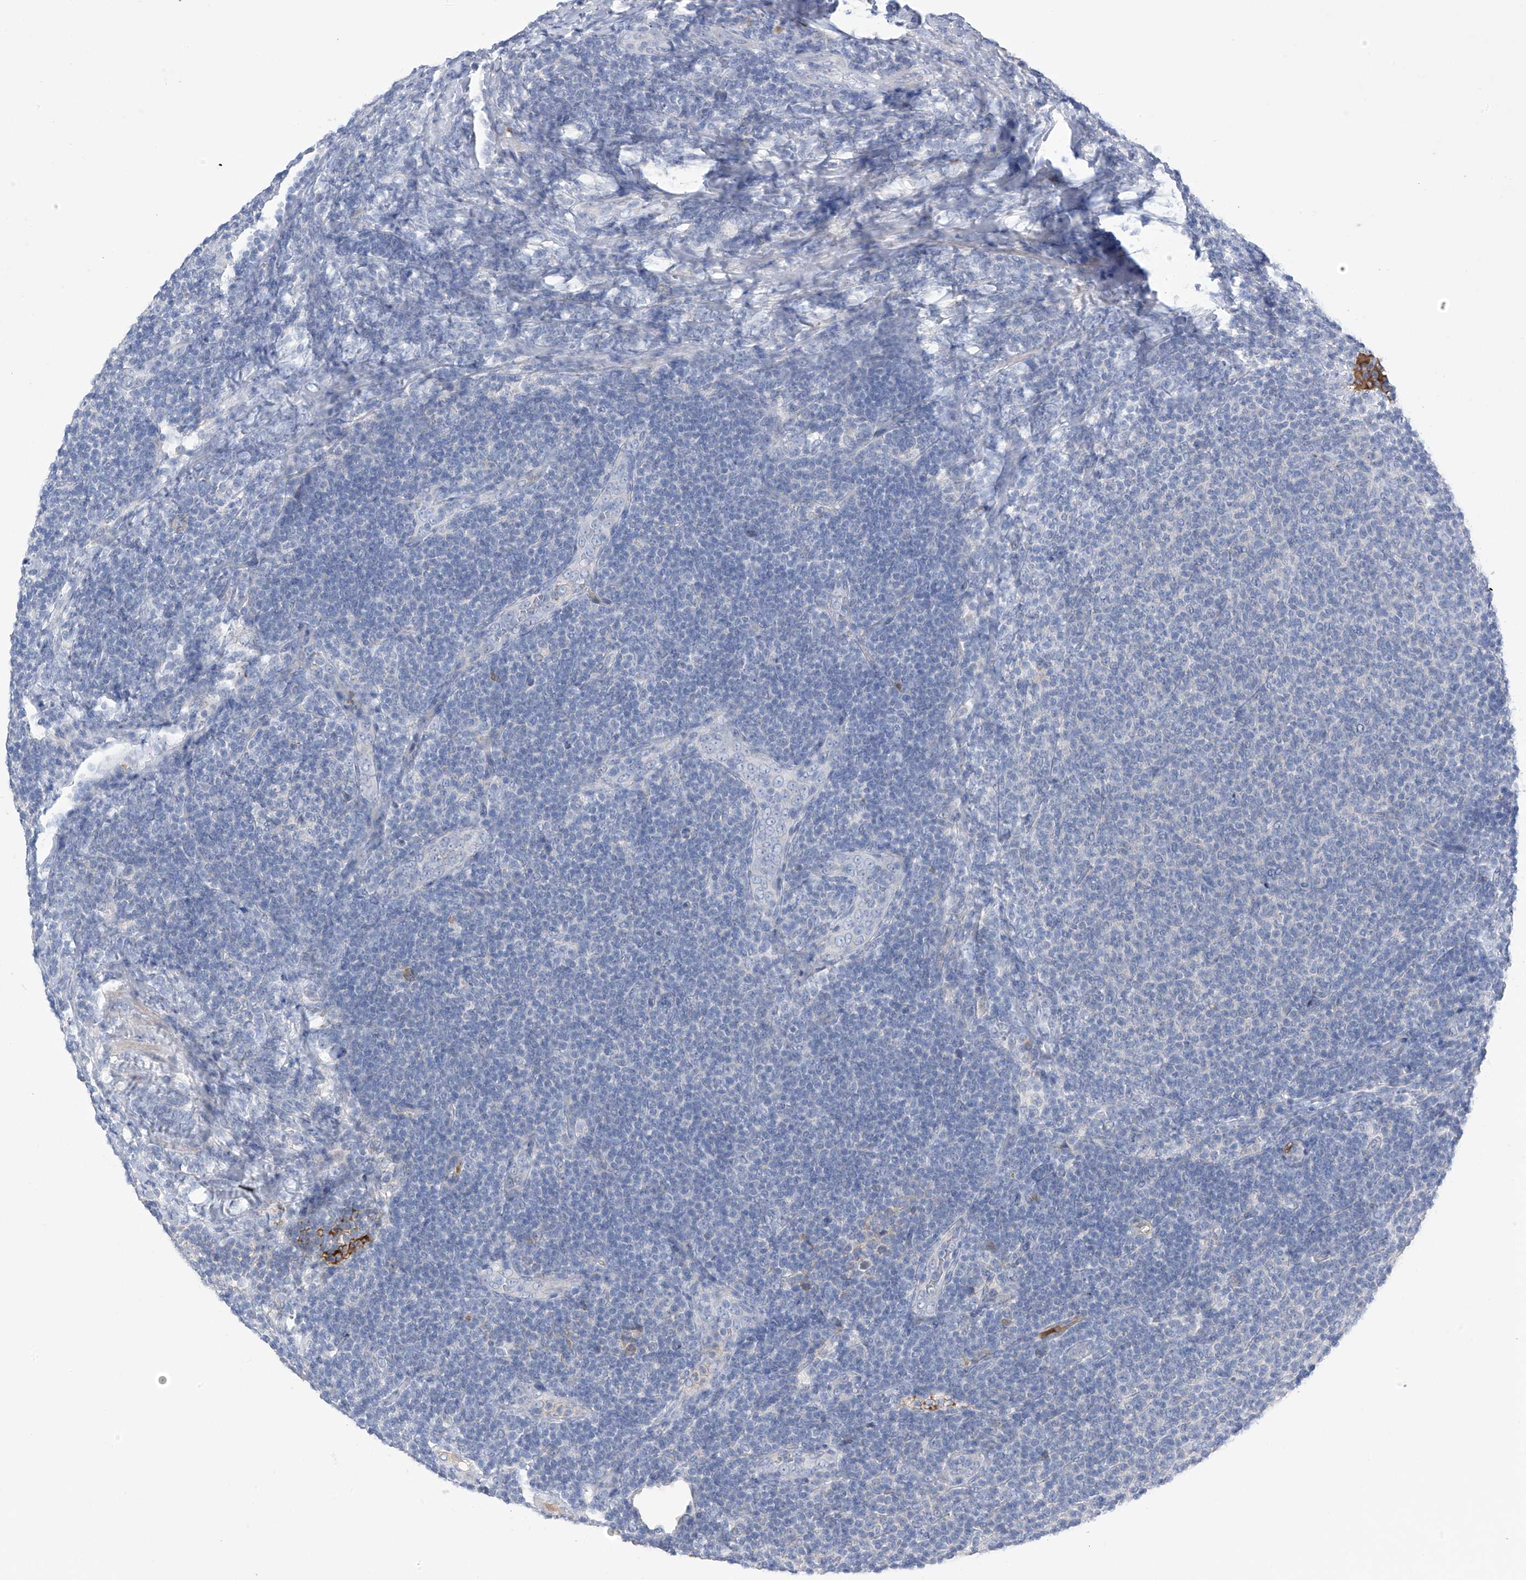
{"staining": {"intensity": "negative", "quantity": "none", "location": "none"}, "tissue": "lymphoma", "cell_type": "Tumor cells", "image_type": "cancer", "snomed": [{"axis": "morphology", "description": "Malignant lymphoma, non-Hodgkin's type, Low grade"}, {"axis": "topography", "description": "Lymph node"}], "caption": "Malignant lymphoma, non-Hodgkin's type (low-grade) was stained to show a protein in brown. There is no significant expression in tumor cells.", "gene": "SLCO4A1", "patient": {"sex": "male", "age": 66}}